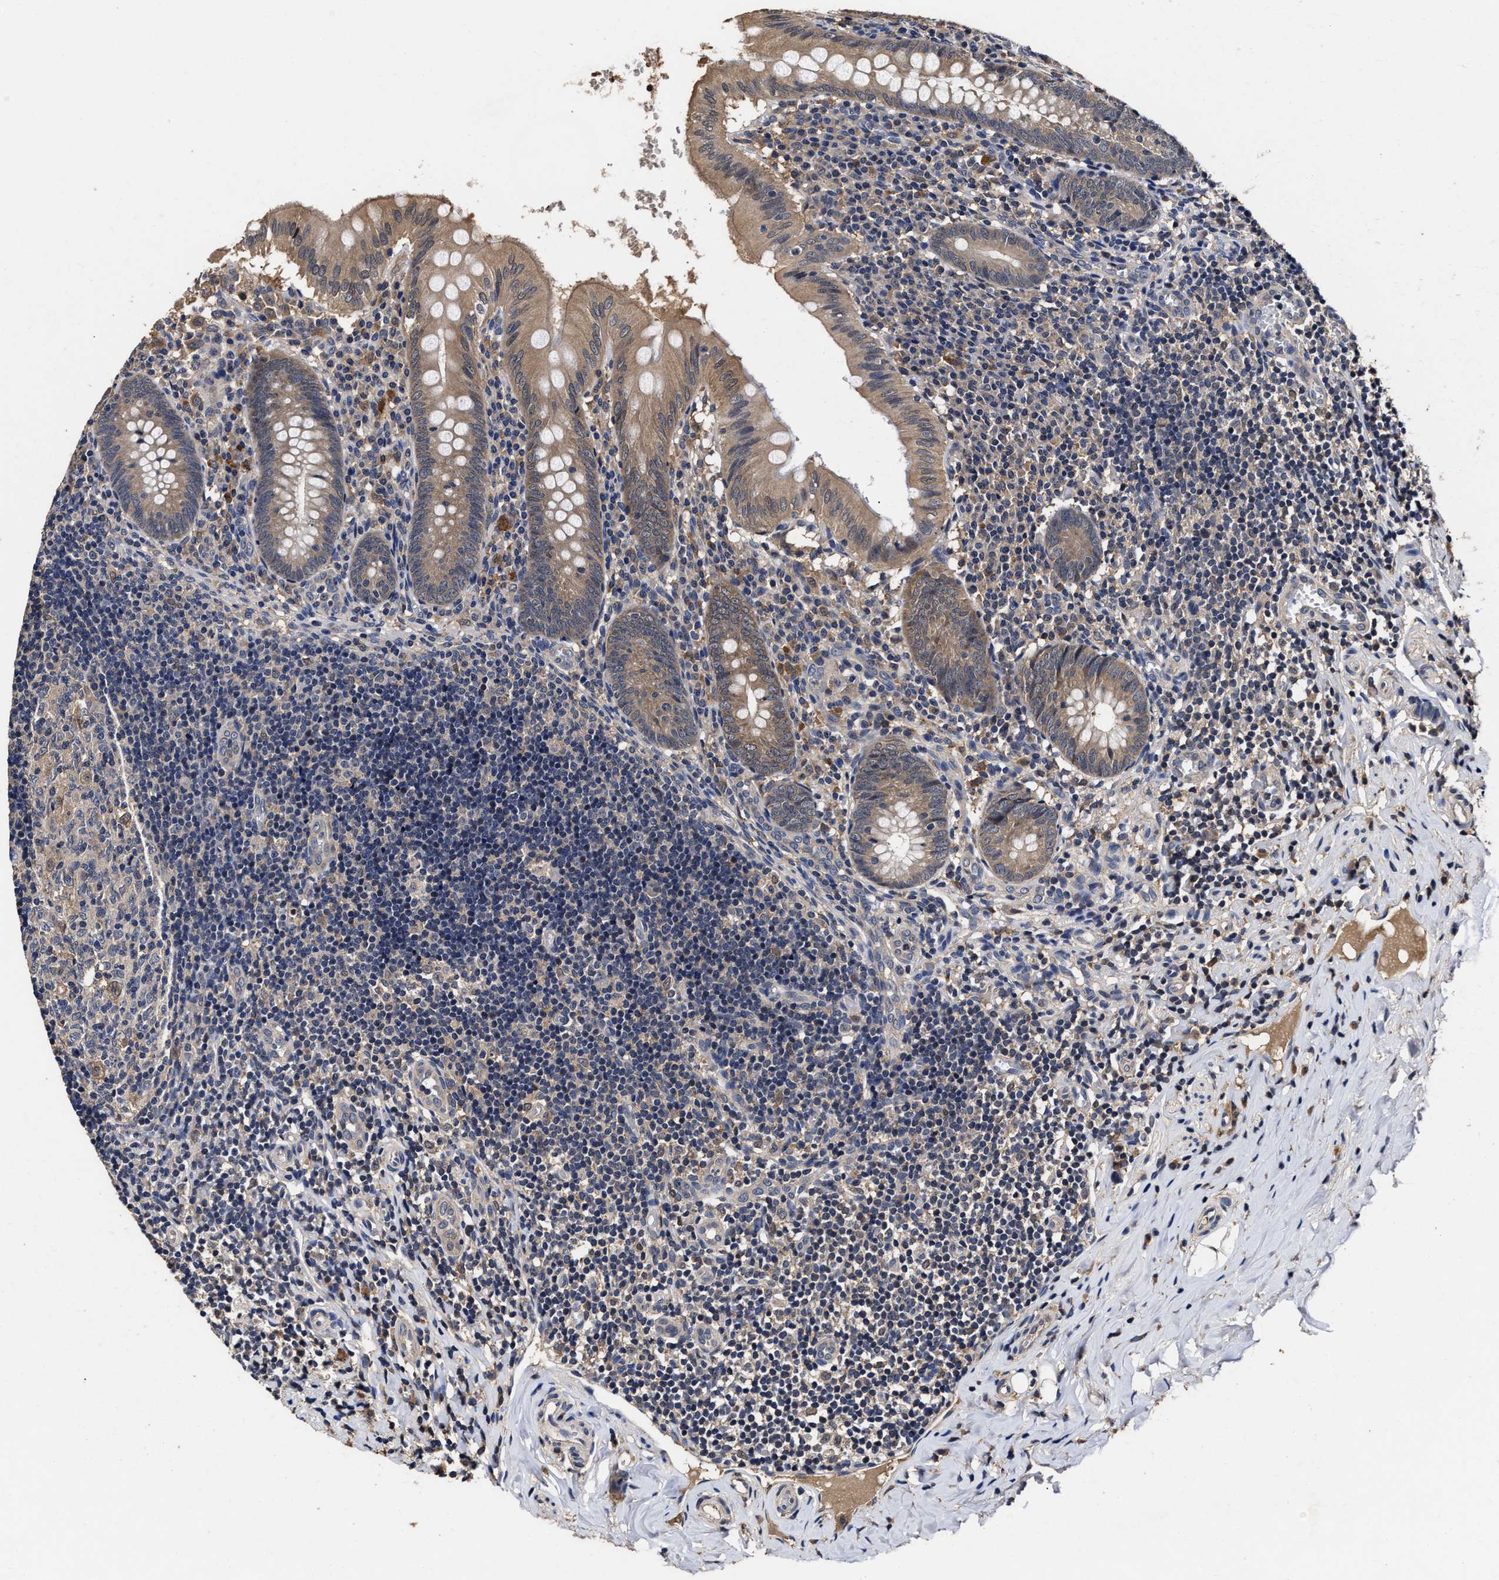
{"staining": {"intensity": "moderate", "quantity": ">75%", "location": "cytoplasmic/membranous"}, "tissue": "appendix", "cell_type": "Glandular cells", "image_type": "normal", "snomed": [{"axis": "morphology", "description": "Normal tissue, NOS"}, {"axis": "topography", "description": "Appendix"}], "caption": "Unremarkable appendix displays moderate cytoplasmic/membranous staining in about >75% of glandular cells.", "gene": "SOCS5", "patient": {"sex": "male", "age": 8}}